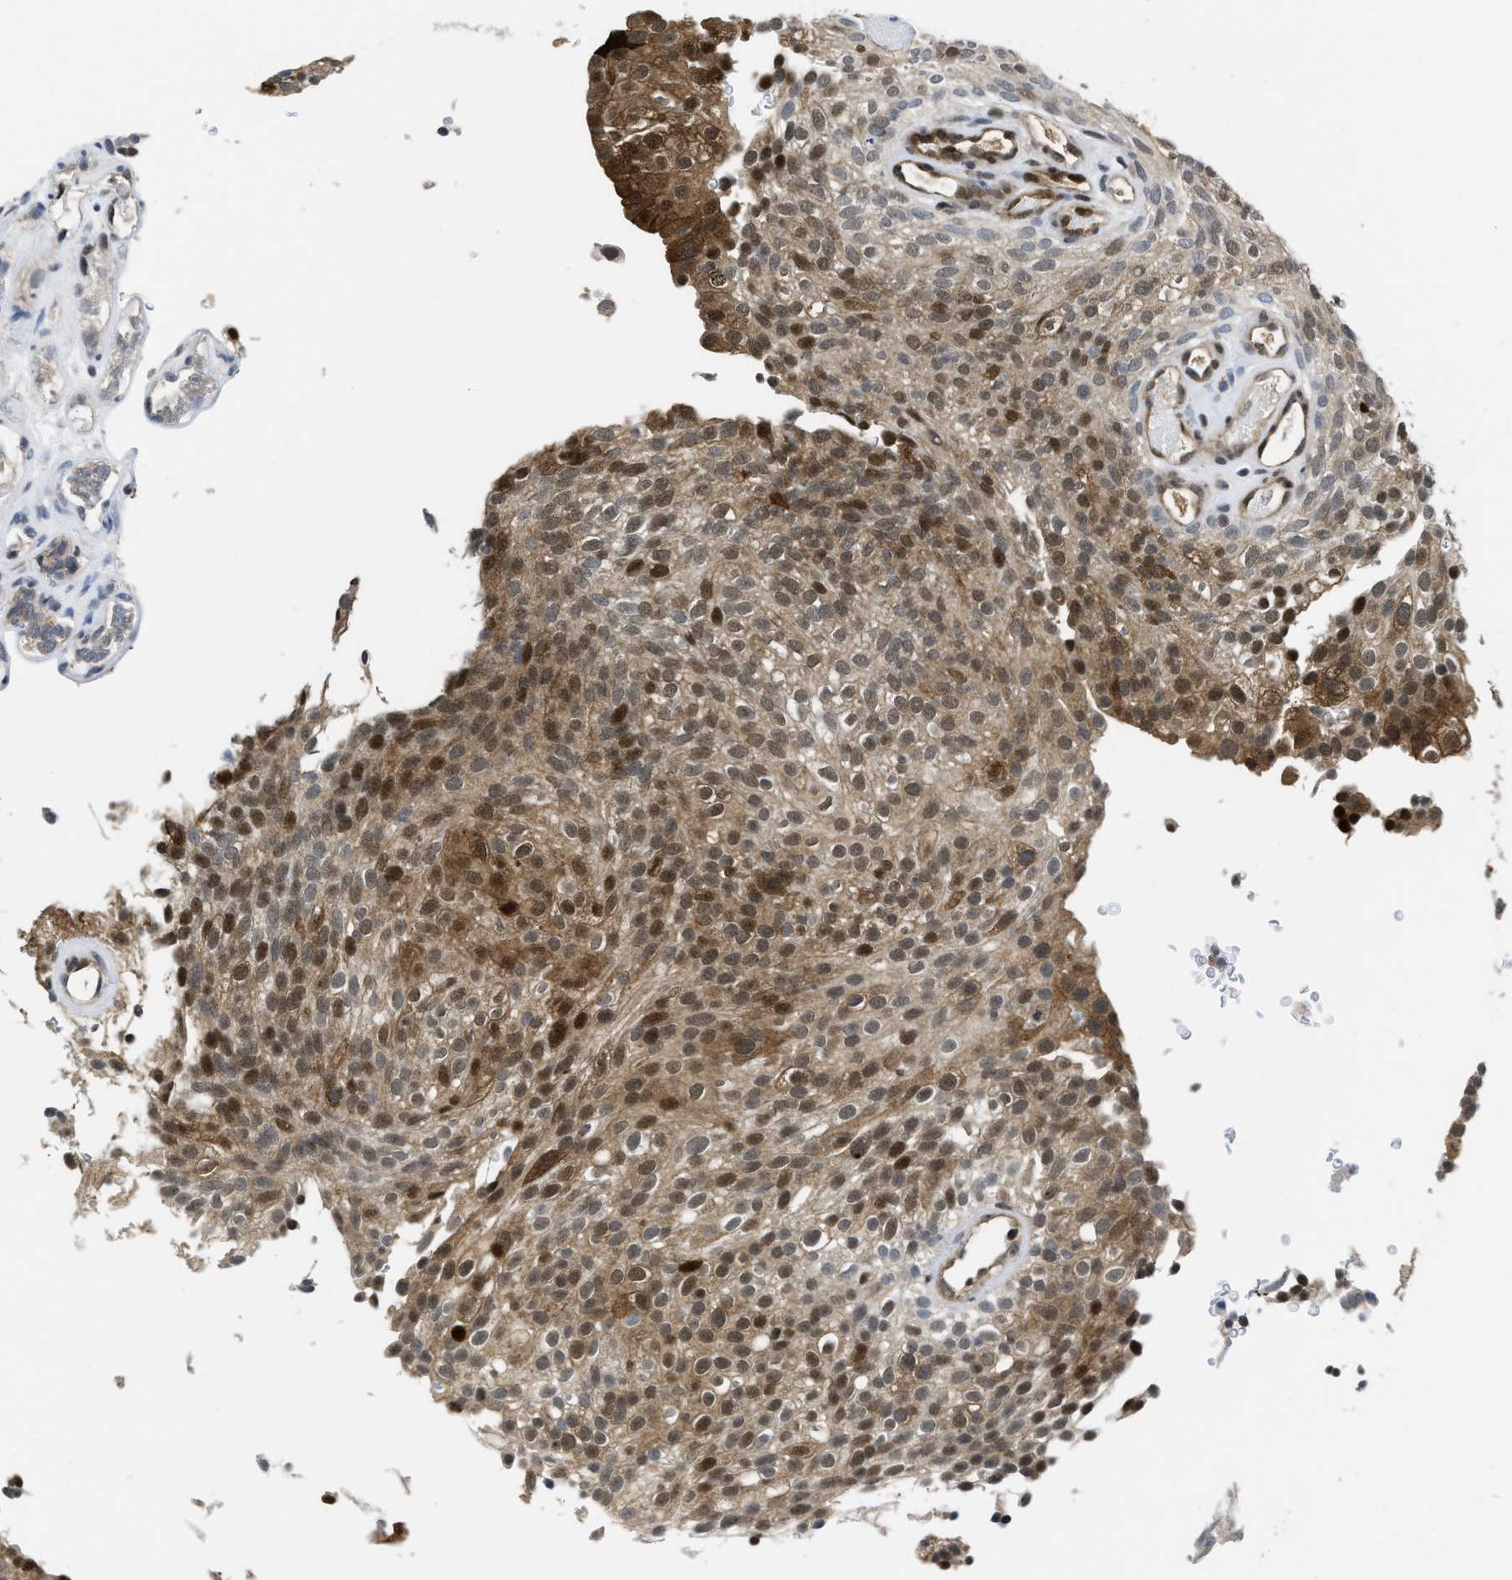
{"staining": {"intensity": "moderate", "quantity": ">75%", "location": "cytoplasmic/membranous,nuclear"}, "tissue": "urothelial cancer", "cell_type": "Tumor cells", "image_type": "cancer", "snomed": [{"axis": "morphology", "description": "Urothelial carcinoma, Low grade"}, {"axis": "topography", "description": "Urinary bladder"}], "caption": "This is an image of IHC staining of urothelial carcinoma (low-grade), which shows moderate positivity in the cytoplasmic/membranous and nuclear of tumor cells.", "gene": "HIF1A", "patient": {"sex": "male", "age": 78}}